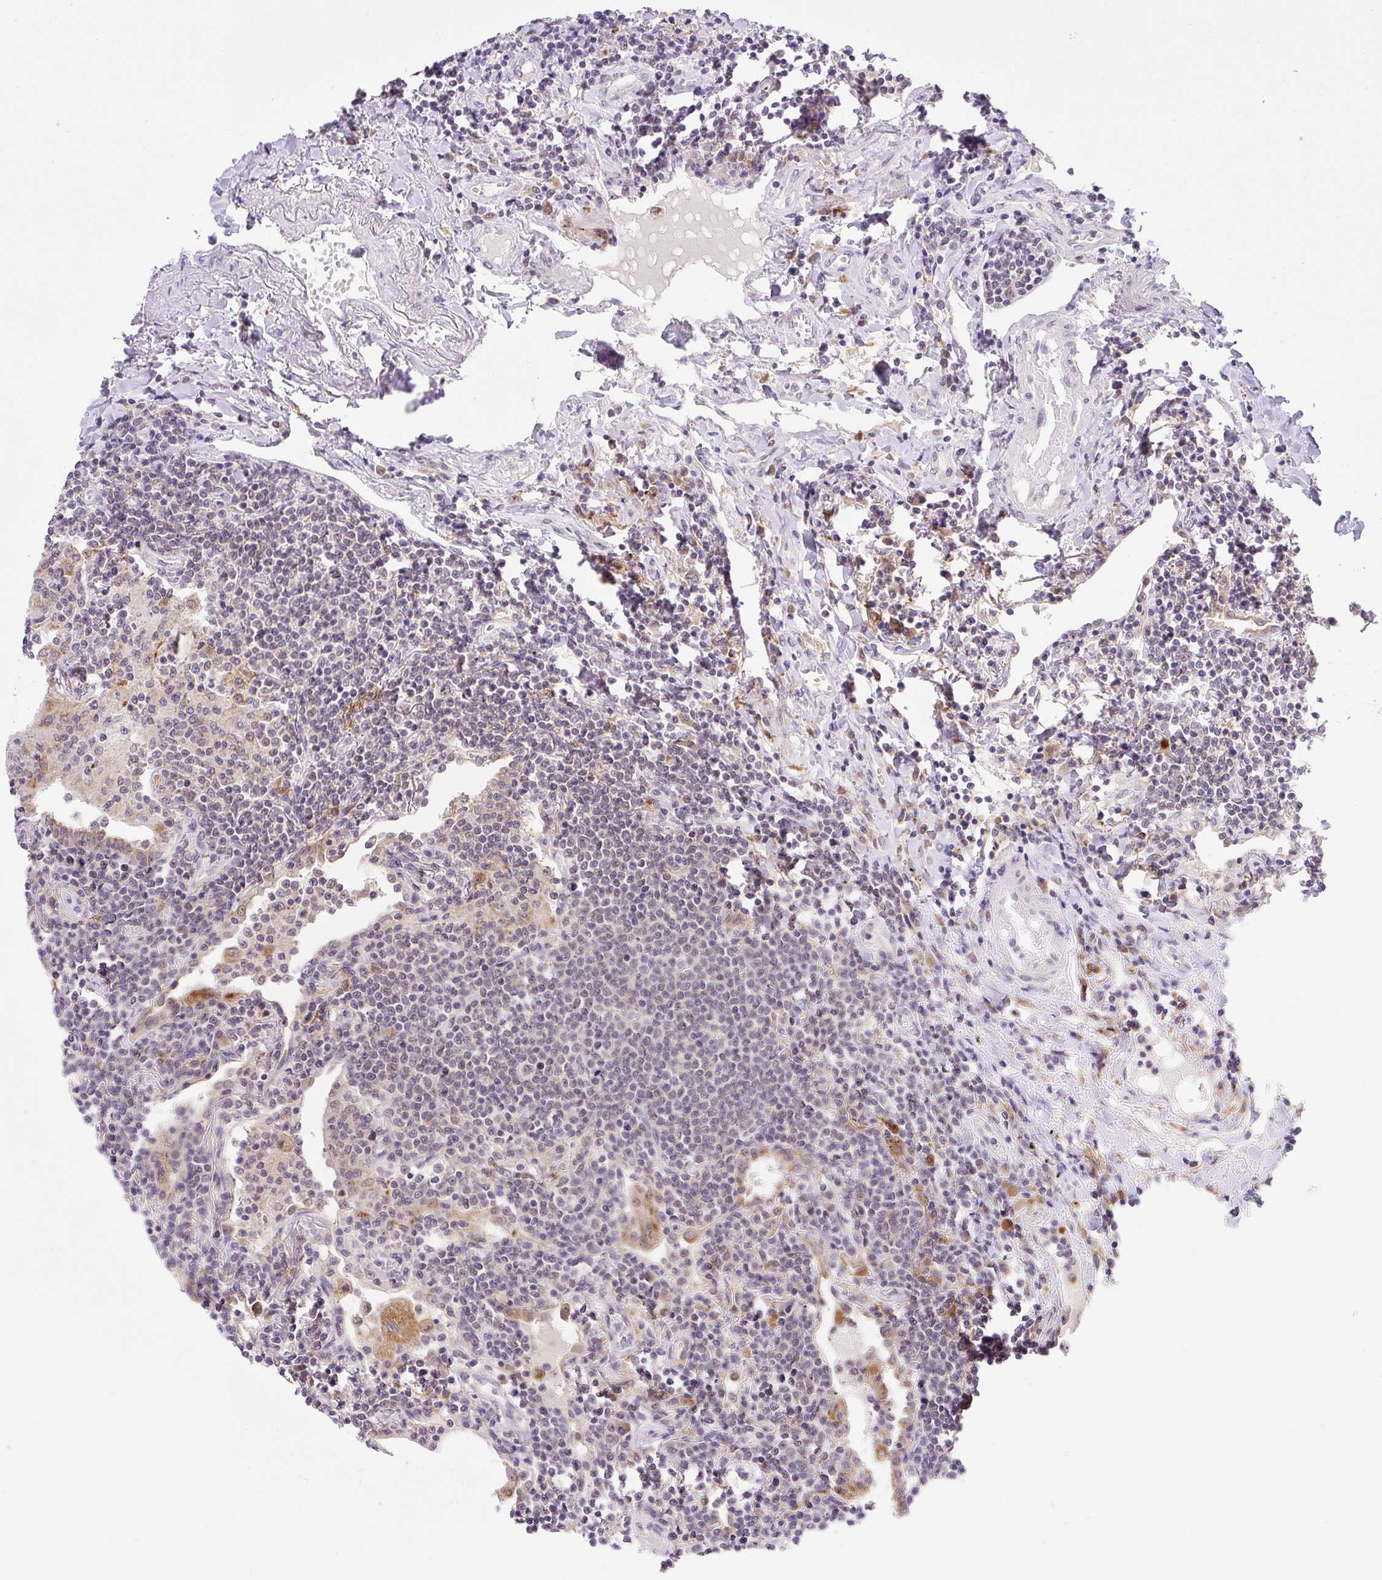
{"staining": {"intensity": "negative", "quantity": "none", "location": "none"}, "tissue": "lymphoma", "cell_type": "Tumor cells", "image_type": "cancer", "snomed": [{"axis": "morphology", "description": "Malignant lymphoma, non-Hodgkin's type, Low grade"}, {"axis": "topography", "description": "Lung"}], "caption": "Tumor cells show no significant expression in lymphoma. Brightfield microscopy of immunohistochemistry stained with DAB (brown) and hematoxylin (blue), captured at high magnification.", "gene": "CEBPZOS", "patient": {"sex": "female", "age": 71}}